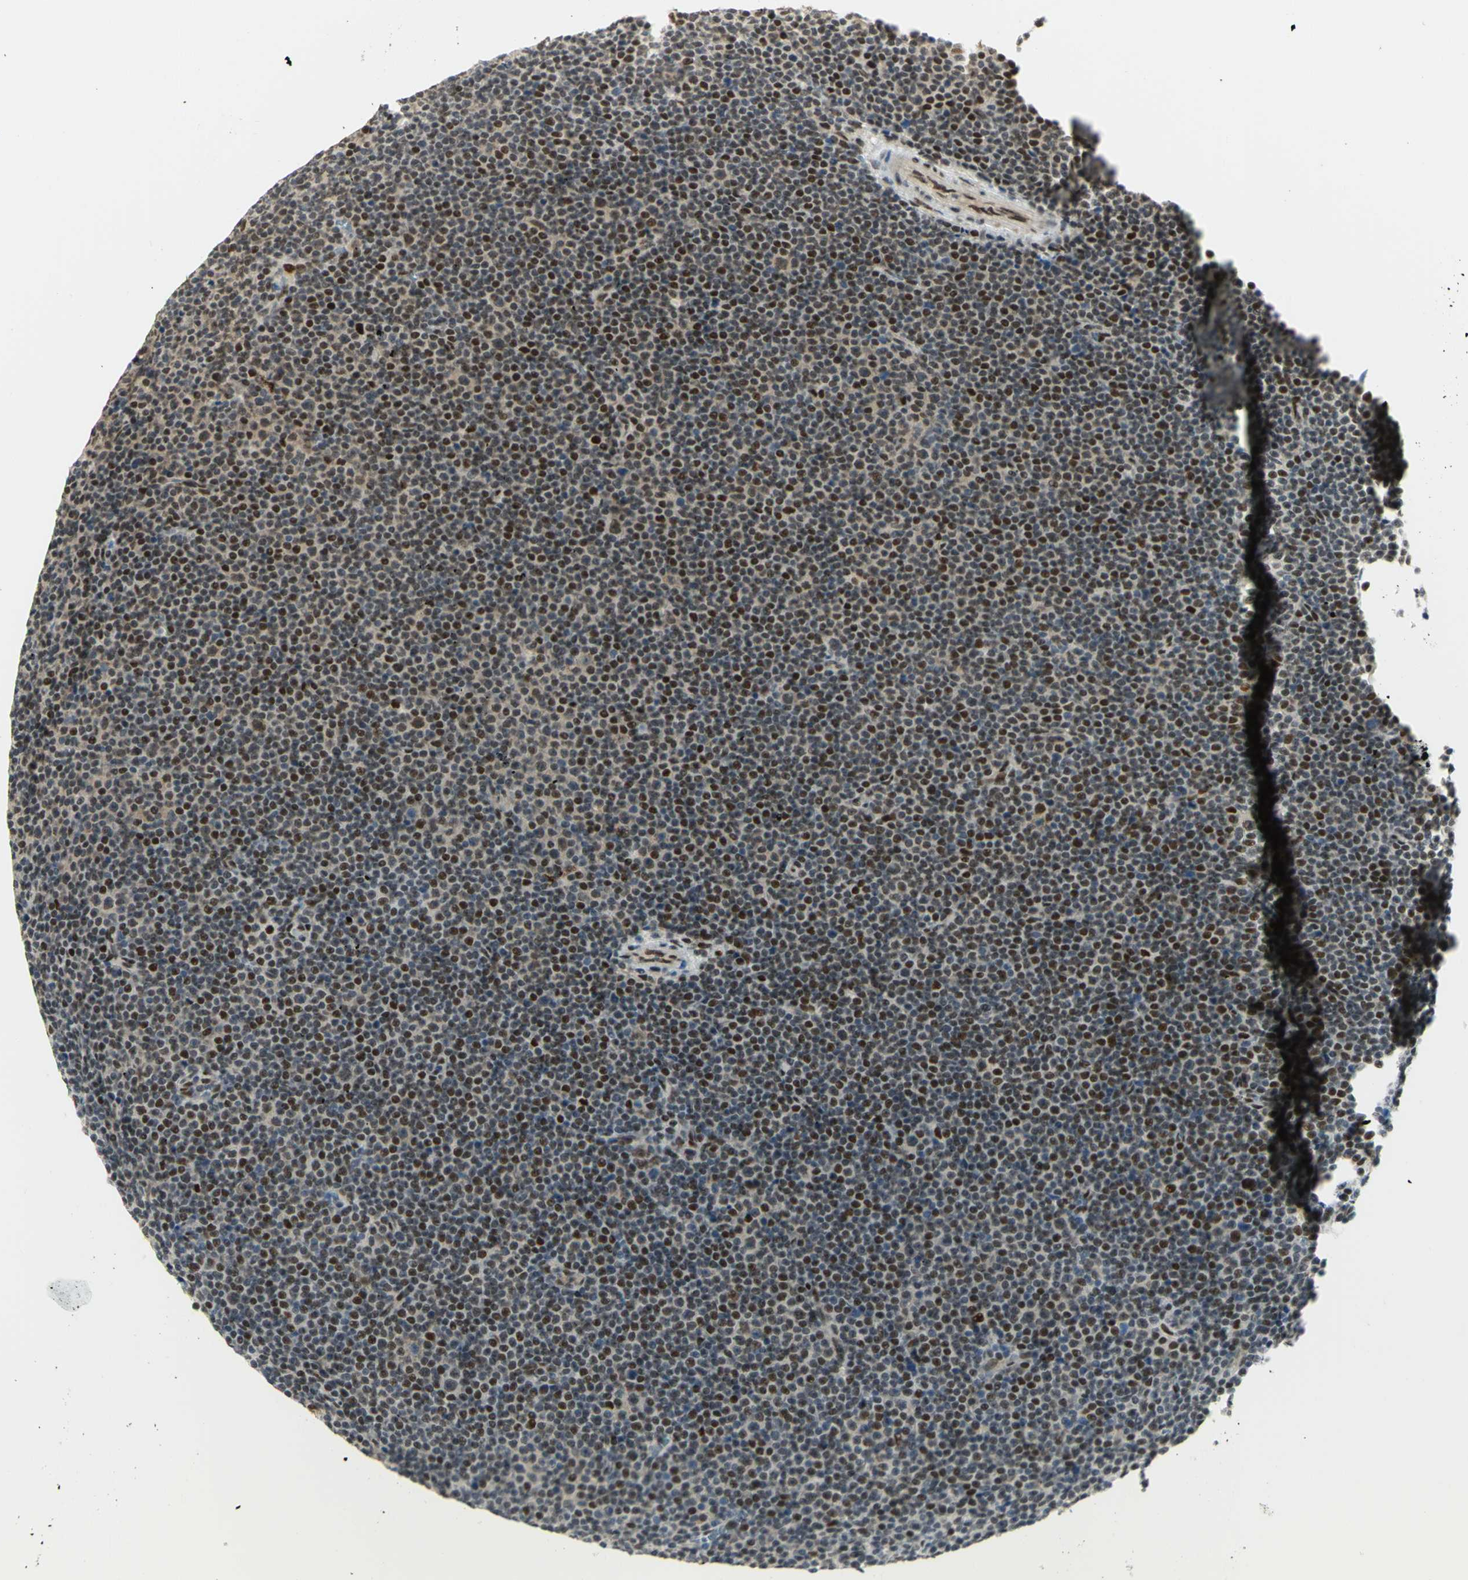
{"staining": {"intensity": "moderate", "quantity": "25%-75%", "location": "nuclear"}, "tissue": "lymphoma", "cell_type": "Tumor cells", "image_type": "cancer", "snomed": [{"axis": "morphology", "description": "Malignant lymphoma, non-Hodgkin's type, Low grade"}, {"axis": "topography", "description": "Lymph node"}], "caption": "This is a micrograph of immunohistochemistry staining of lymphoma, which shows moderate expression in the nuclear of tumor cells.", "gene": "DDX1", "patient": {"sex": "female", "age": 67}}